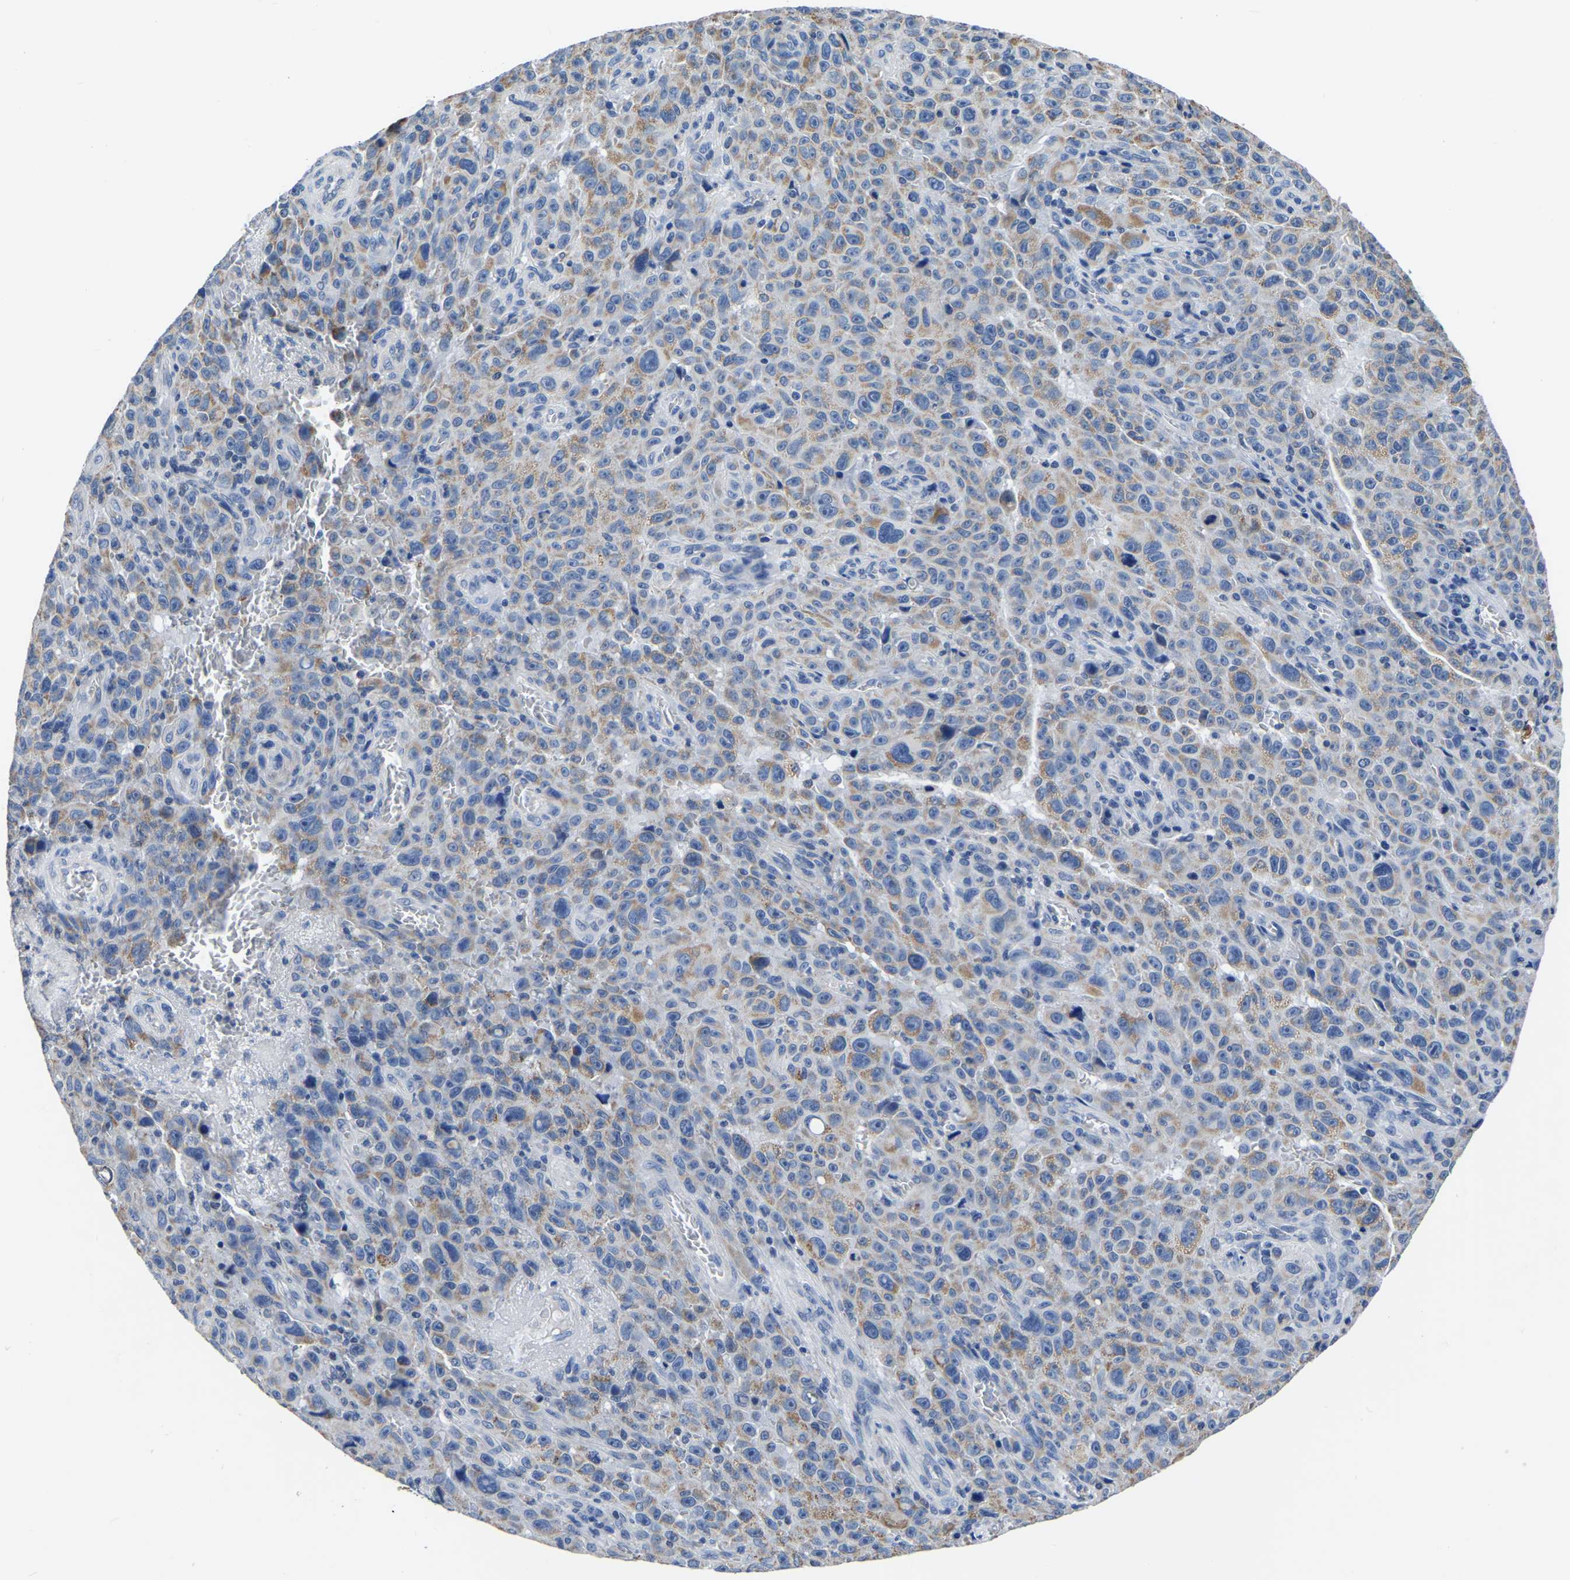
{"staining": {"intensity": "weak", "quantity": ">75%", "location": "cytoplasmic/membranous"}, "tissue": "melanoma", "cell_type": "Tumor cells", "image_type": "cancer", "snomed": [{"axis": "morphology", "description": "Malignant melanoma, NOS"}, {"axis": "topography", "description": "Skin"}], "caption": "Immunohistochemical staining of malignant melanoma reveals low levels of weak cytoplasmic/membranous protein staining in approximately >75% of tumor cells. (DAB = brown stain, brightfield microscopy at high magnification).", "gene": "FGD5", "patient": {"sex": "female", "age": 82}}